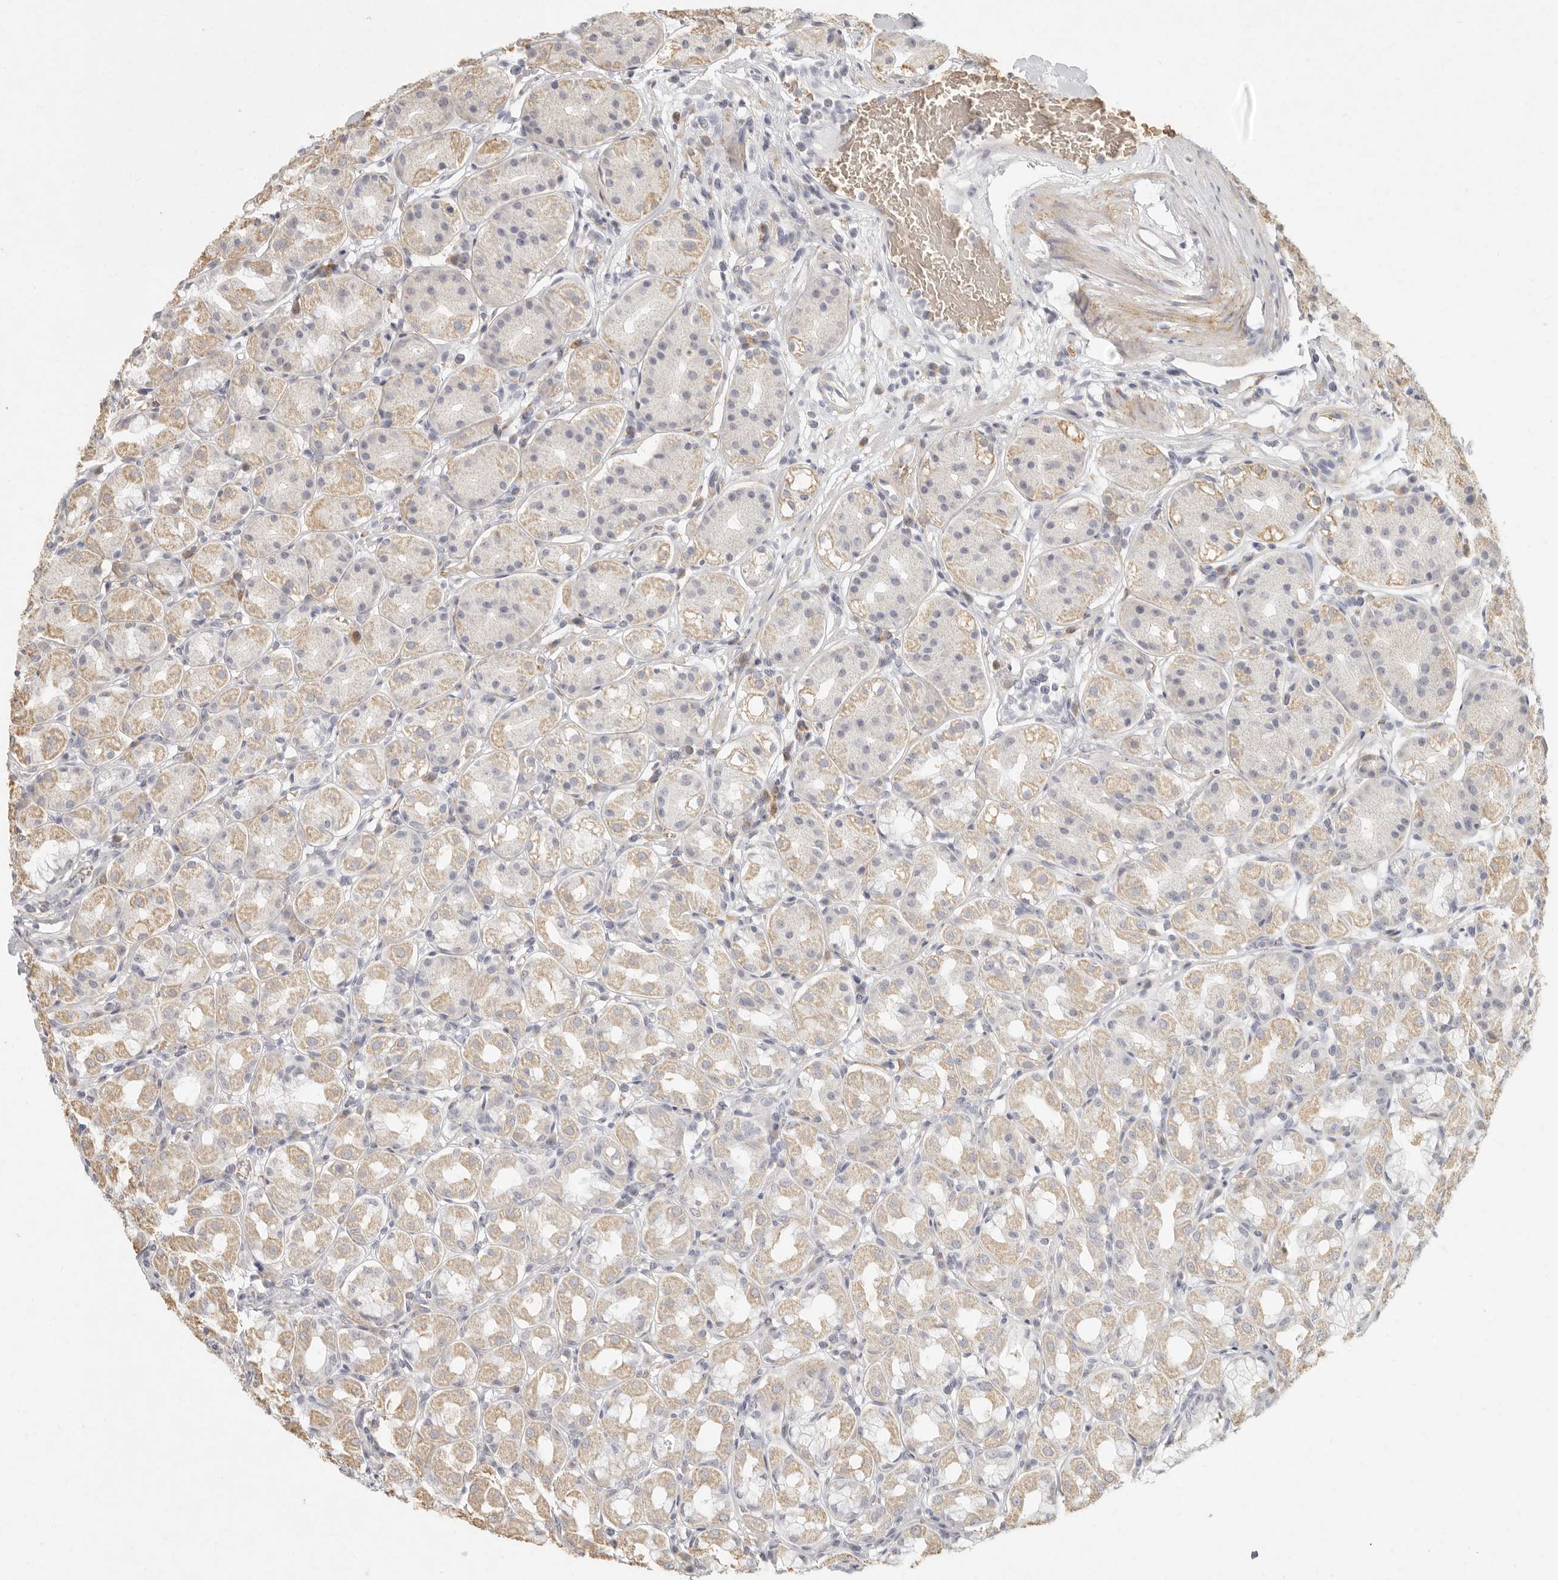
{"staining": {"intensity": "weak", "quantity": "25%-75%", "location": "cytoplasmic/membranous"}, "tissue": "stomach", "cell_type": "Glandular cells", "image_type": "normal", "snomed": [{"axis": "morphology", "description": "Normal tissue, NOS"}, {"axis": "topography", "description": "Stomach"}, {"axis": "topography", "description": "Stomach, lower"}], "caption": "Weak cytoplasmic/membranous positivity is present in approximately 25%-75% of glandular cells in benign stomach.", "gene": "NIBAN1", "patient": {"sex": "female", "age": 56}}